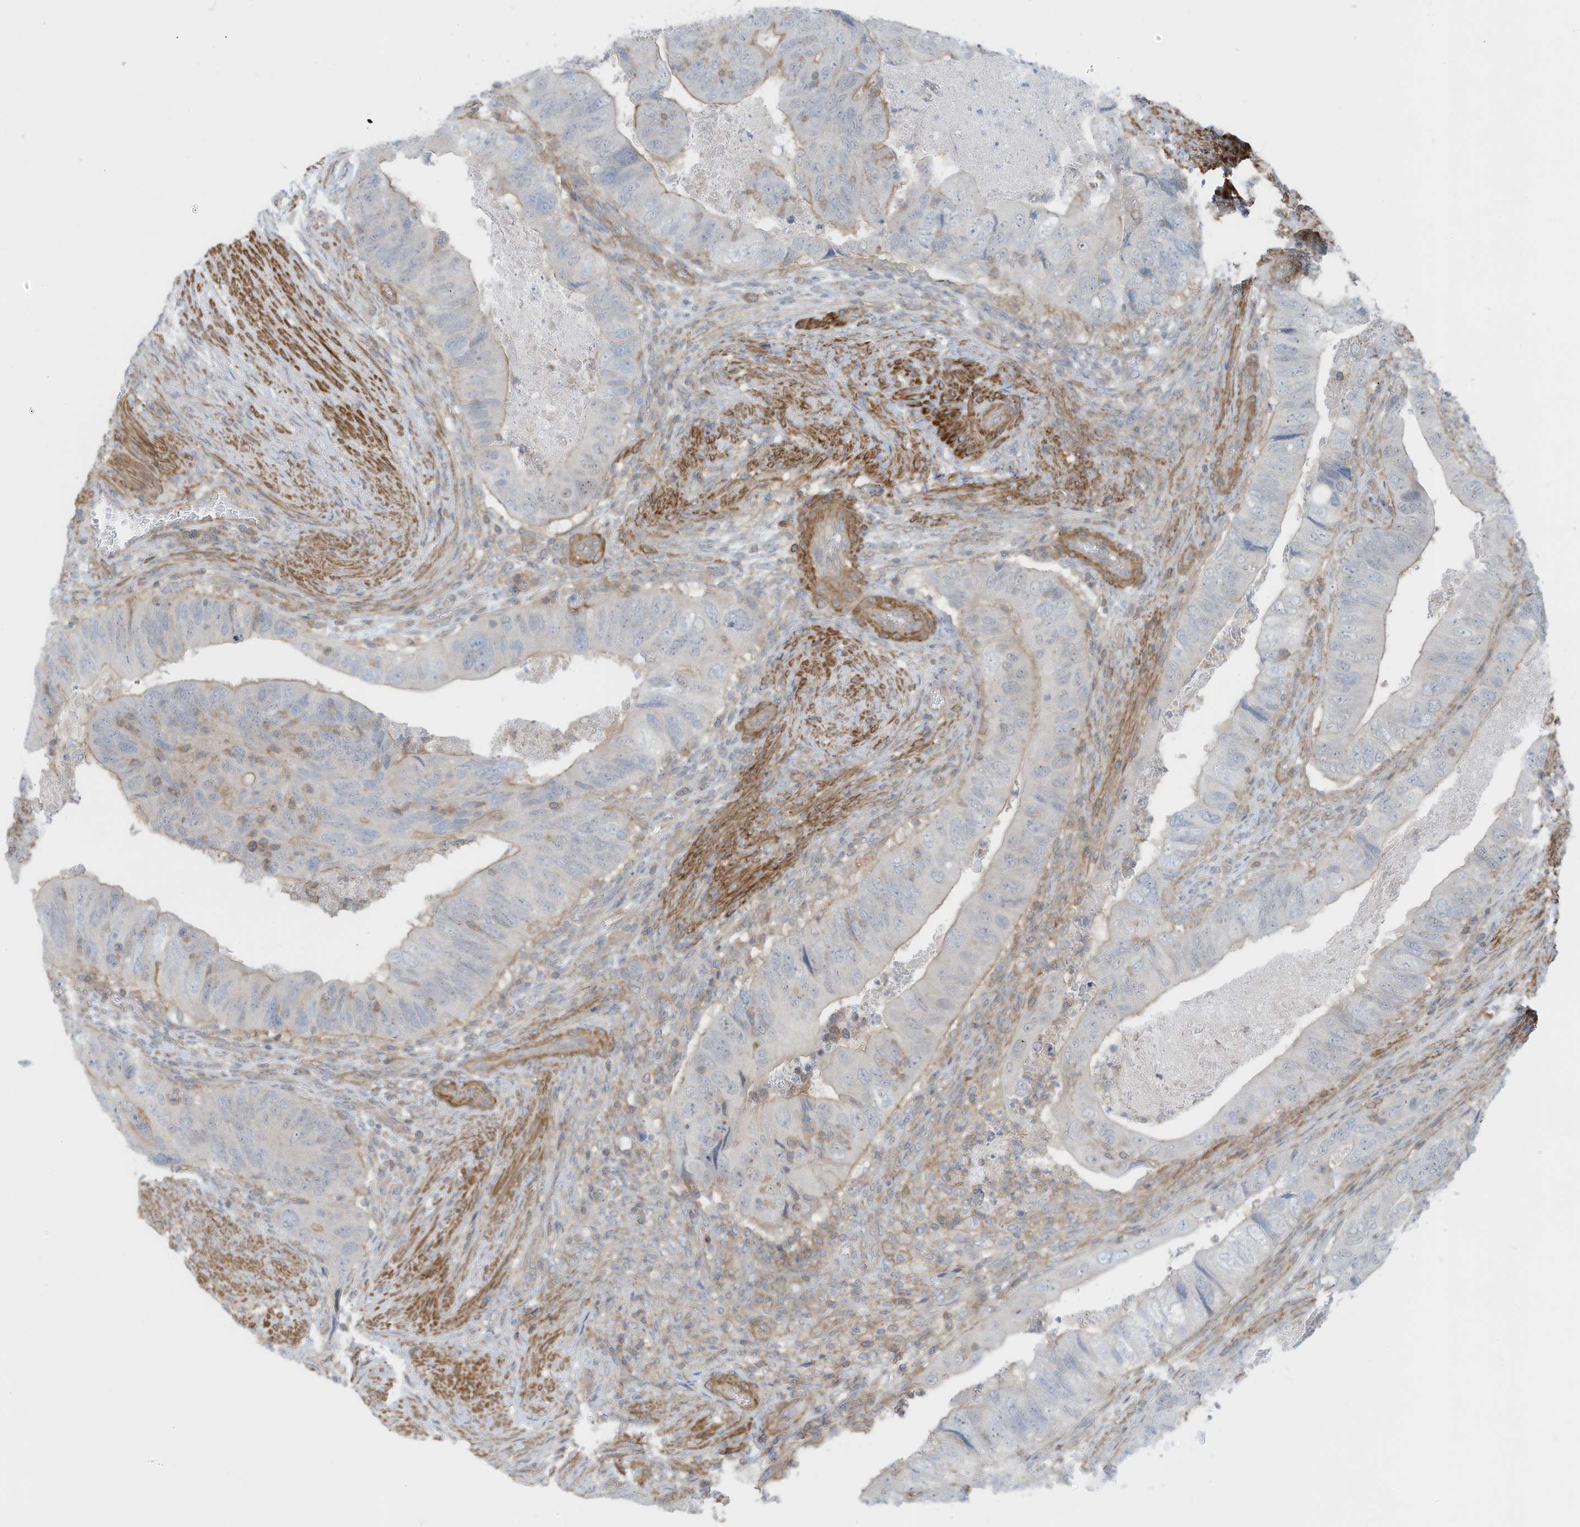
{"staining": {"intensity": "weak", "quantity": "25%-75%", "location": "cytoplasmic/membranous"}, "tissue": "colorectal cancer", "cell_type": "Tumor cells", "image_type": "cancer", "snomed": [{"axis": "morphology", "description": "Adenocarcinoma, NOS"}, {"axis": "topography", "description": "Rectum"}], "caption": "Immunohistochemical staining of colorectal adenocarcinoma displays weak cytoplasmic/membranous protein positivity in about 25%-75% of tumor cells.", "gene": "ZNF846", "patient": {"sex": "male", "age": 63}}